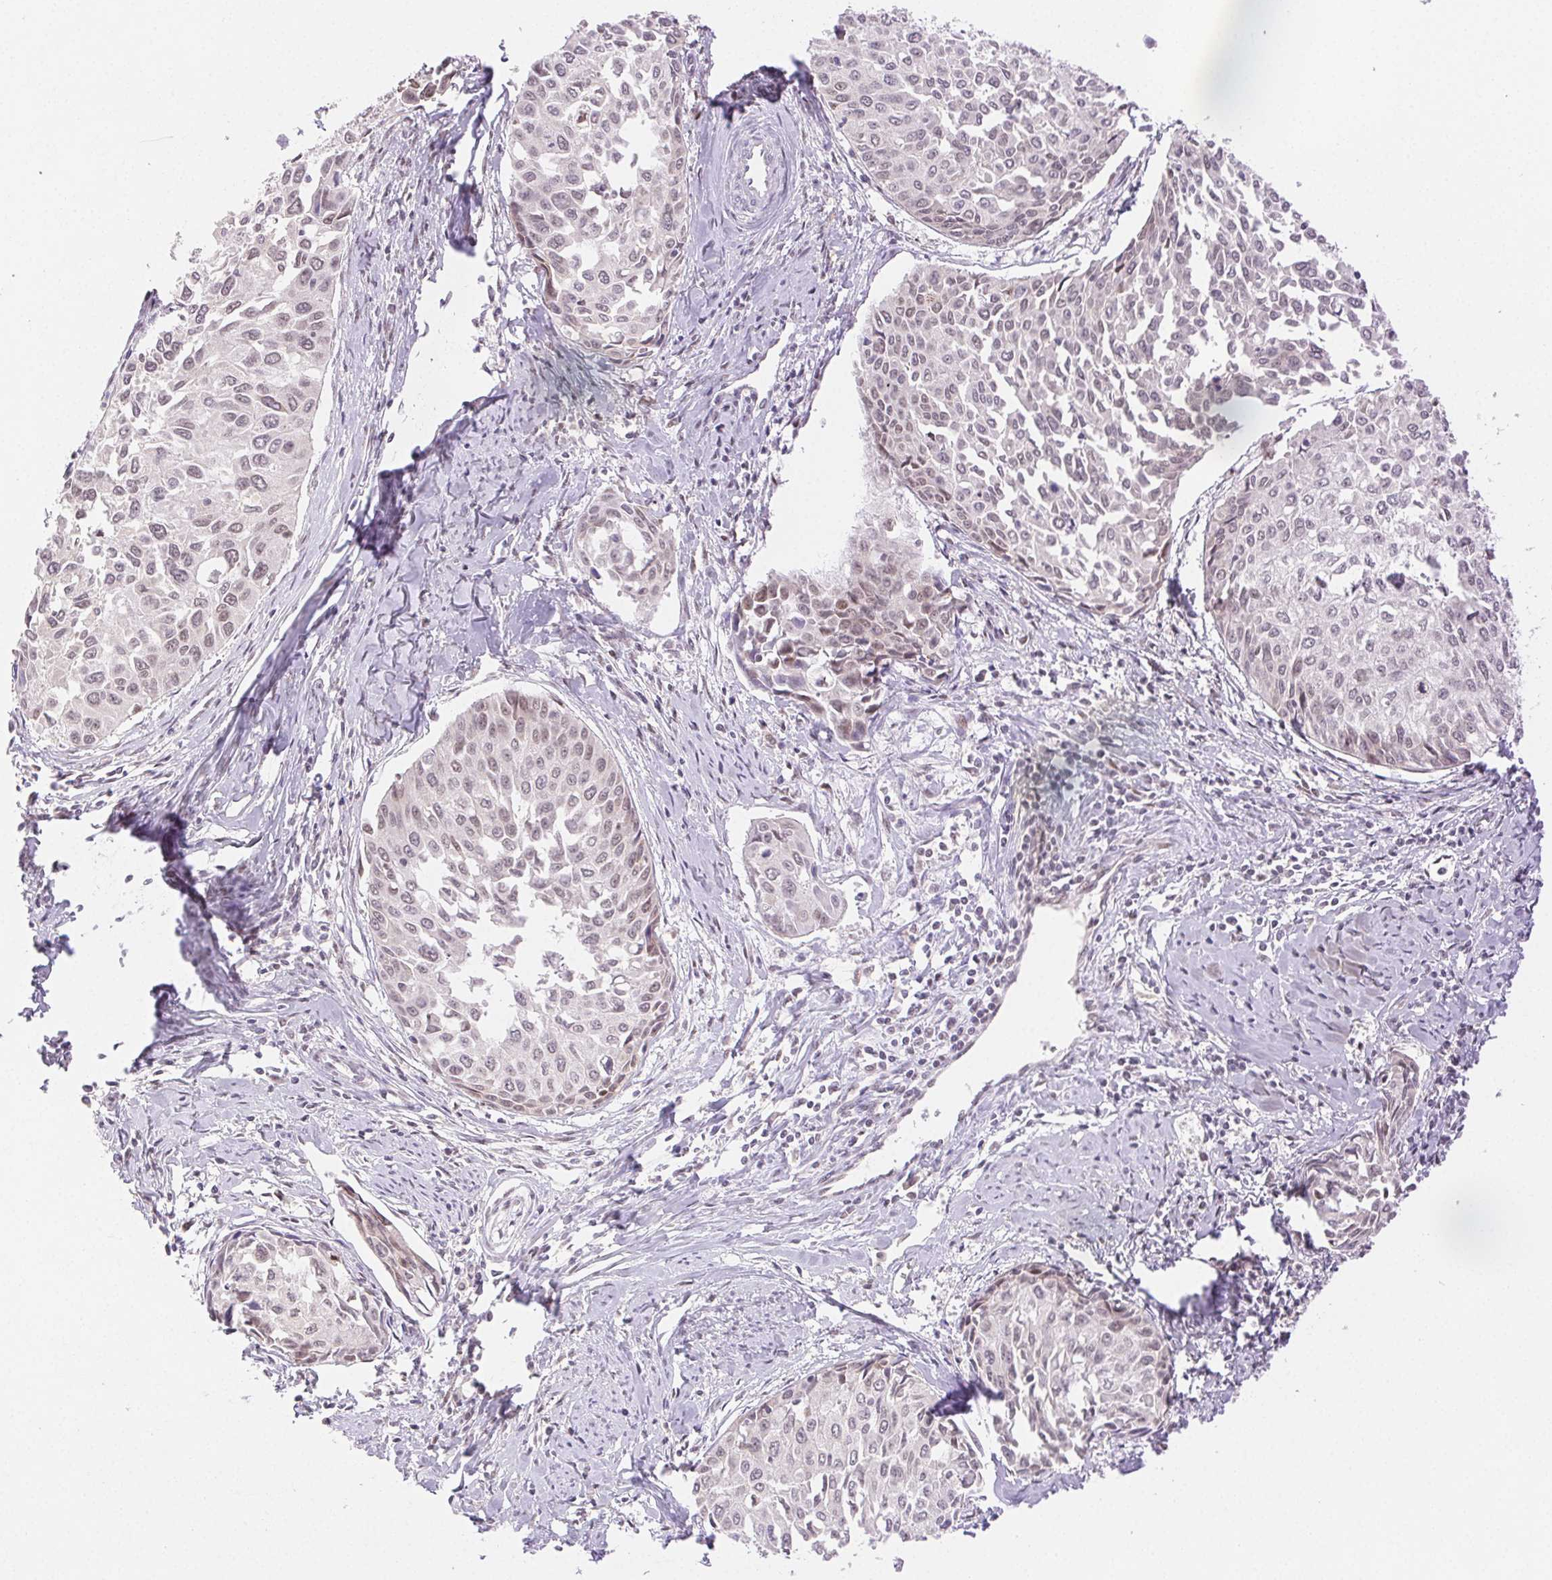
{"staining": {"intensity": "weak", "quantity": "<25%", "location": "nuclear"}, "tissue": "cervical cancer", "cell_type": "Tumor cells", "image_type": "cancer", "snomed": [{"axis": "morphology", "description": "Squamous cell carcinoma, NOS"}, {"axis": "topography", "description": "Cervix"}], "caption": "Histopathology image shows no protein expression in tumor cells of cervical cancer (squamous cell carcinoma) tissue.", "gene": "H2AZ2", "patient": {"sex": "female", "age": 50}}